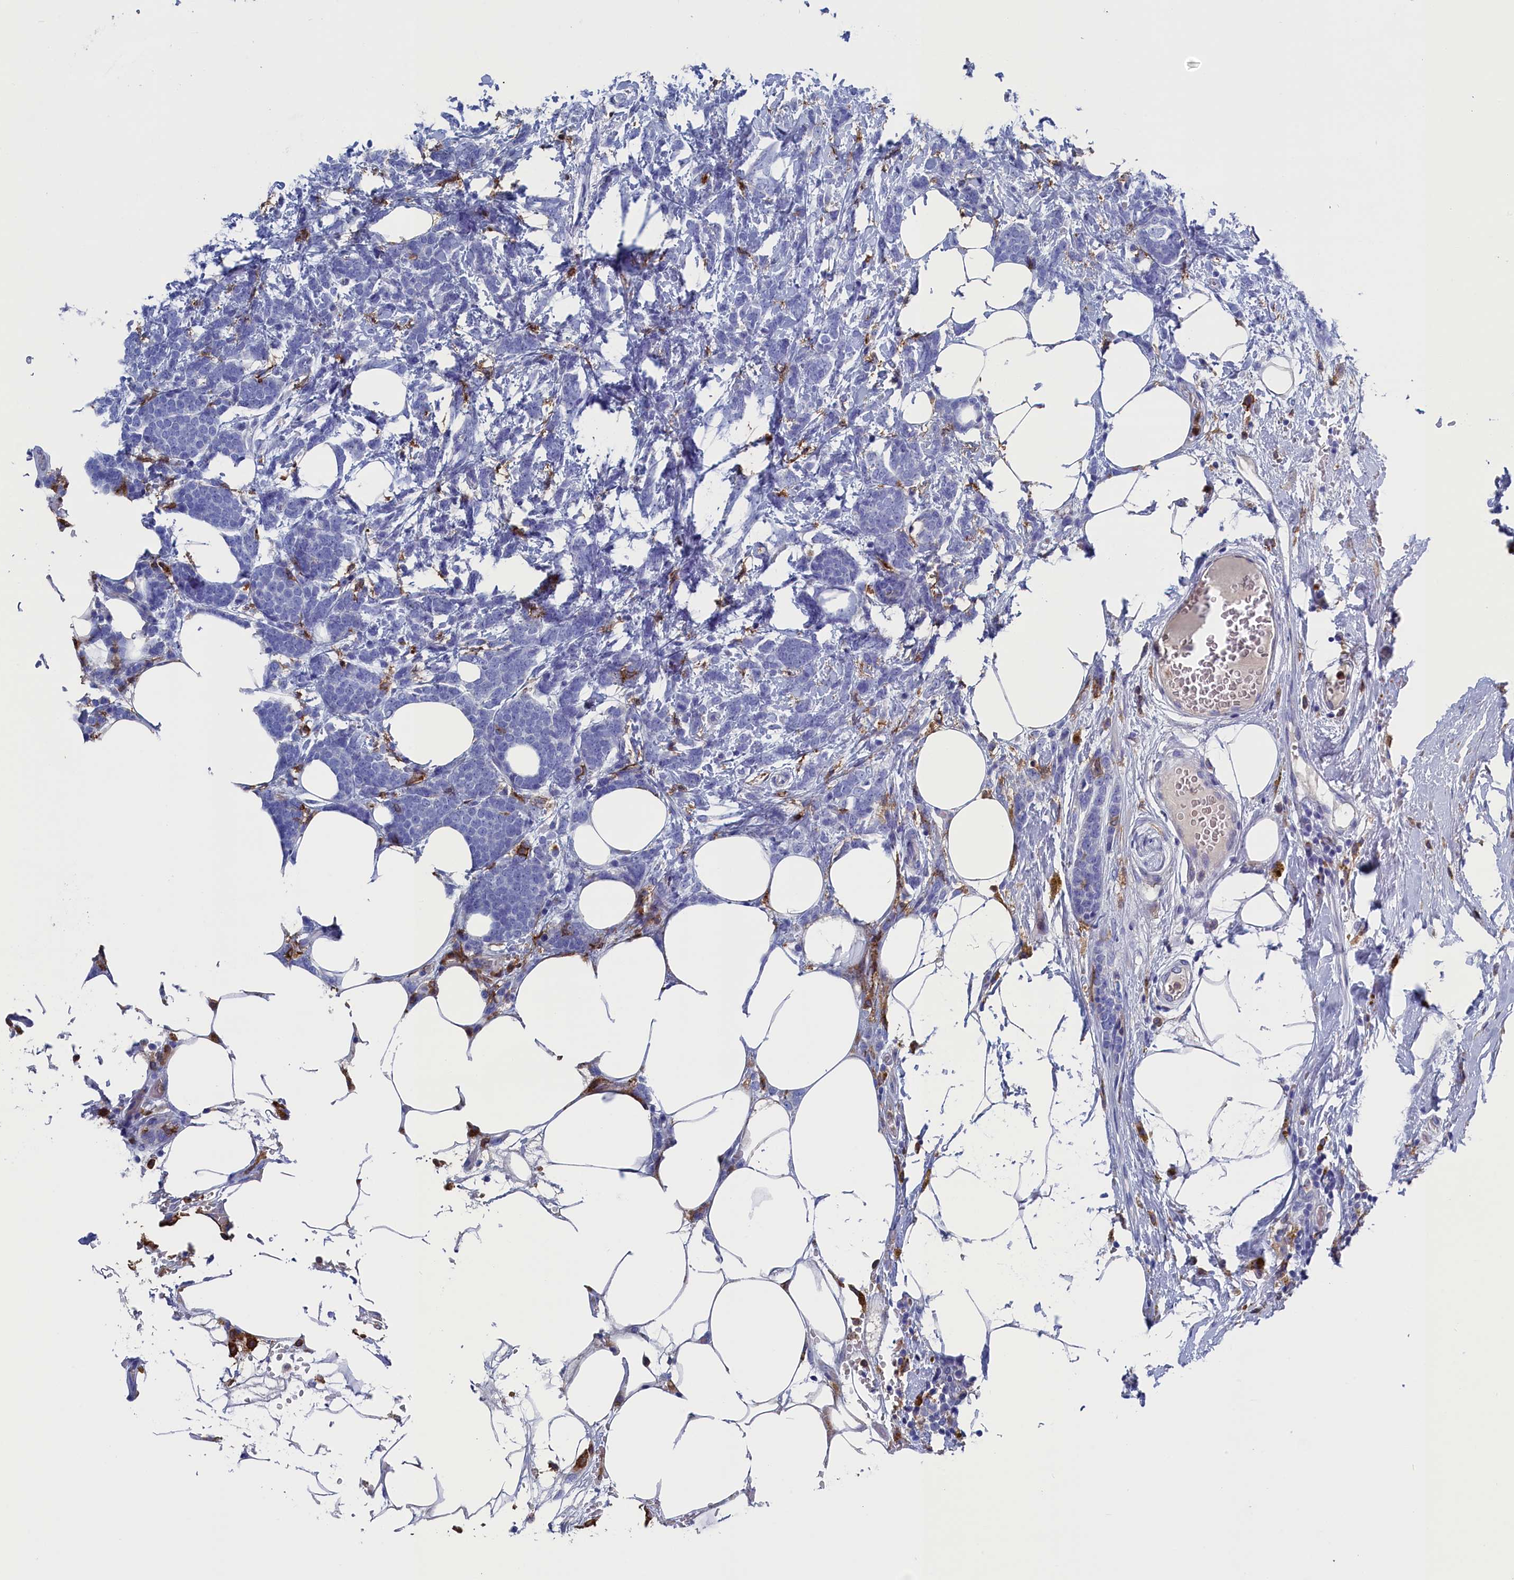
{"staining": {"intensity": "negative", "quantity": "none", "location": "none"}, "tissue": "breast cancer", "cell_type": "Tumor cells", "image_type": "cancer", "snomed": [{"axis": "morphology", "description": "Lobular carcinoma"}, {"axis": "topography", "description": "Breast"}], "caption": "The photomicrograph shows no significant expression in tumor cells of lobular carcinoma (breast).", "gene": "TYROBP", "patient": {"sex": "female", "age": 58}}